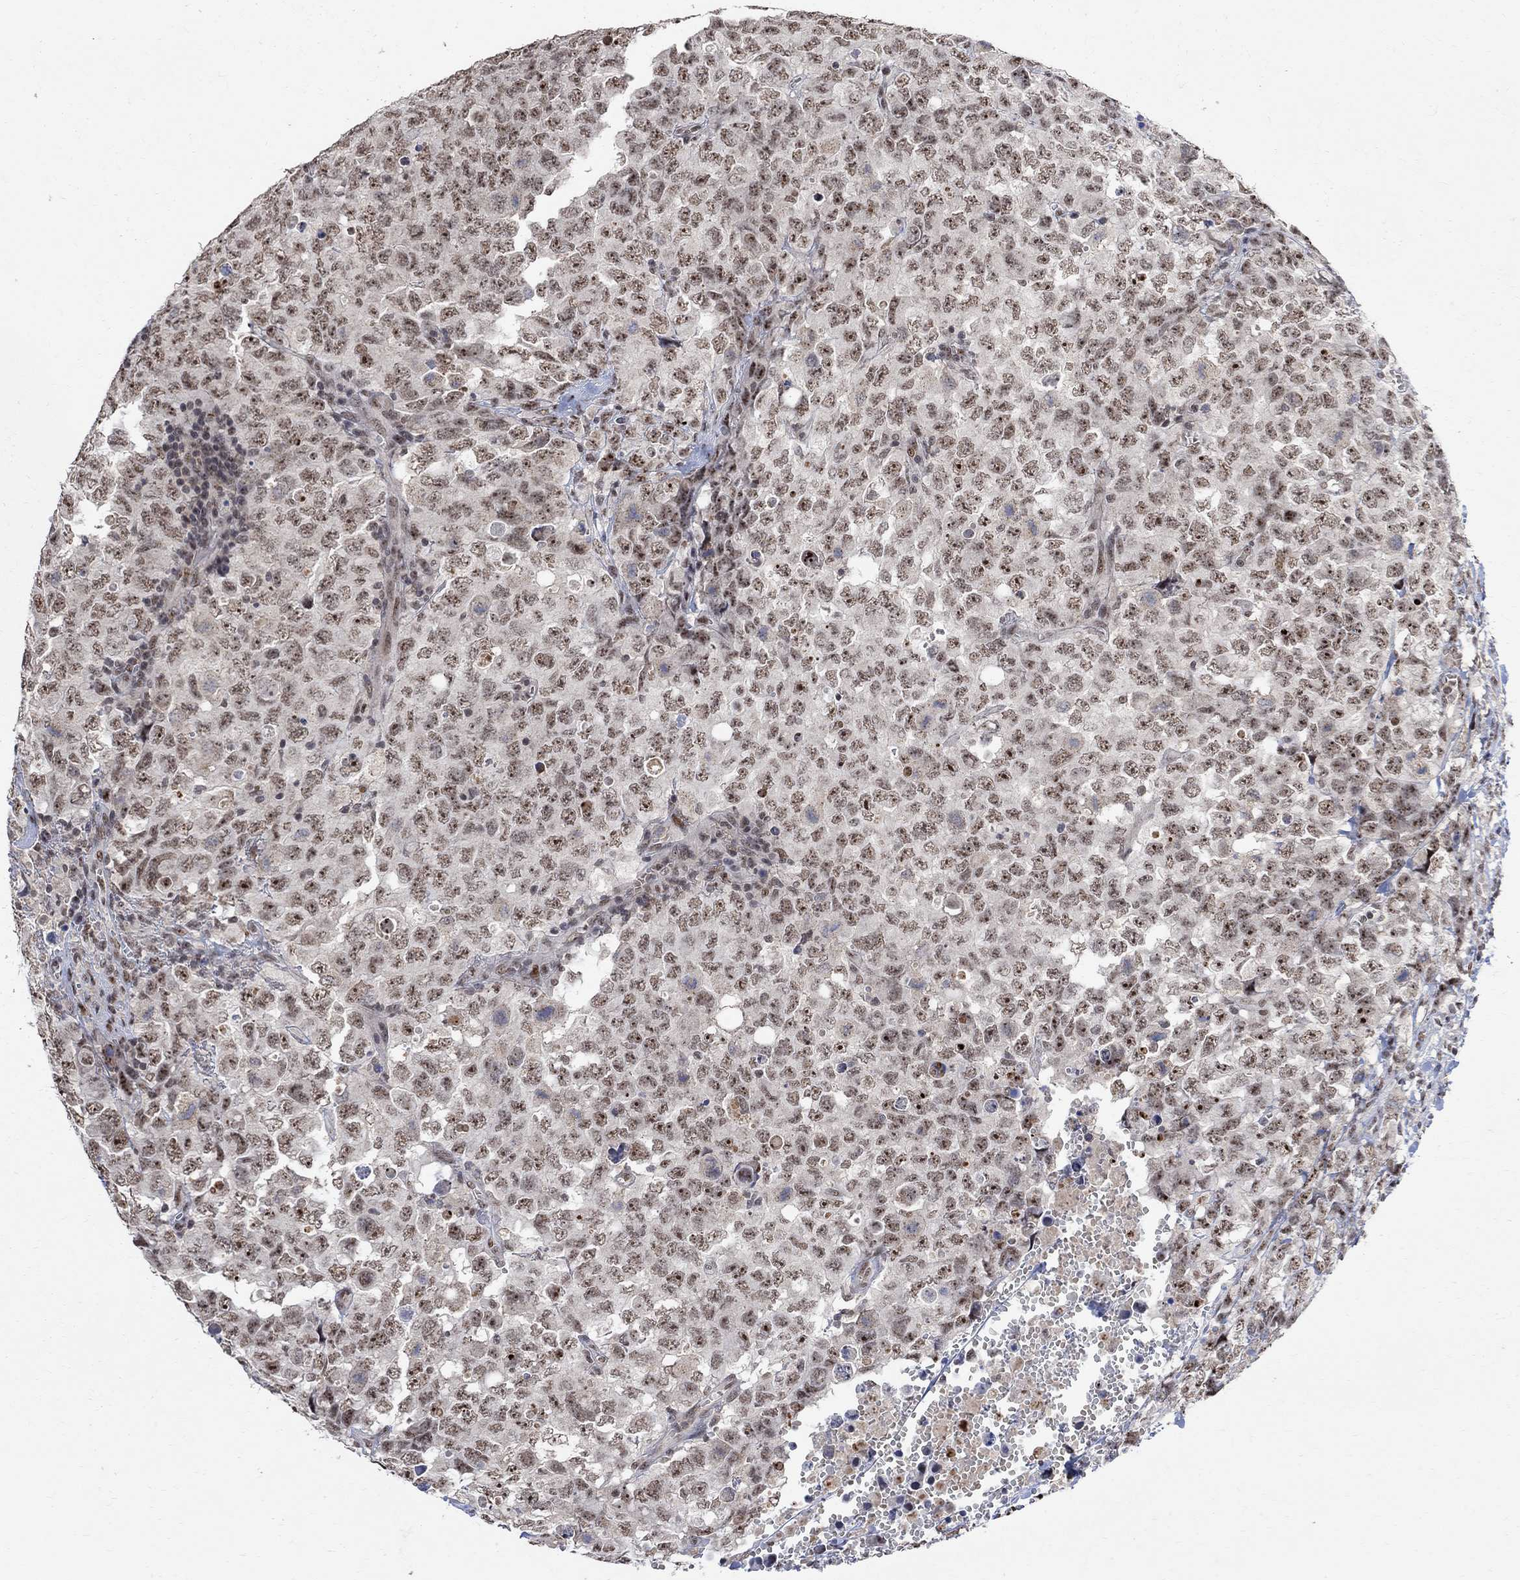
{"staining": {"intensity": "weak", "quantity": ">75%", "location": "nuclear"}, "tissue": "testis cancer", "cell_type": "Tumor cells", "image_type": "cancer", "snomed": [{"axis": "morphology", "description": "Carcinoma, Embryonal, NOS"}, {"axis": "topography", "description": "Testis"}], "caption": "Immunohistochemistry (DAB (3,3'-diaminobenzidine)) staining of embryonal carcinoma (testis) displays weak nuclear protein expression in about >75% of tumor cells.", "gene": "E4F1", "patient": {"sex": "male", "age": 23}}